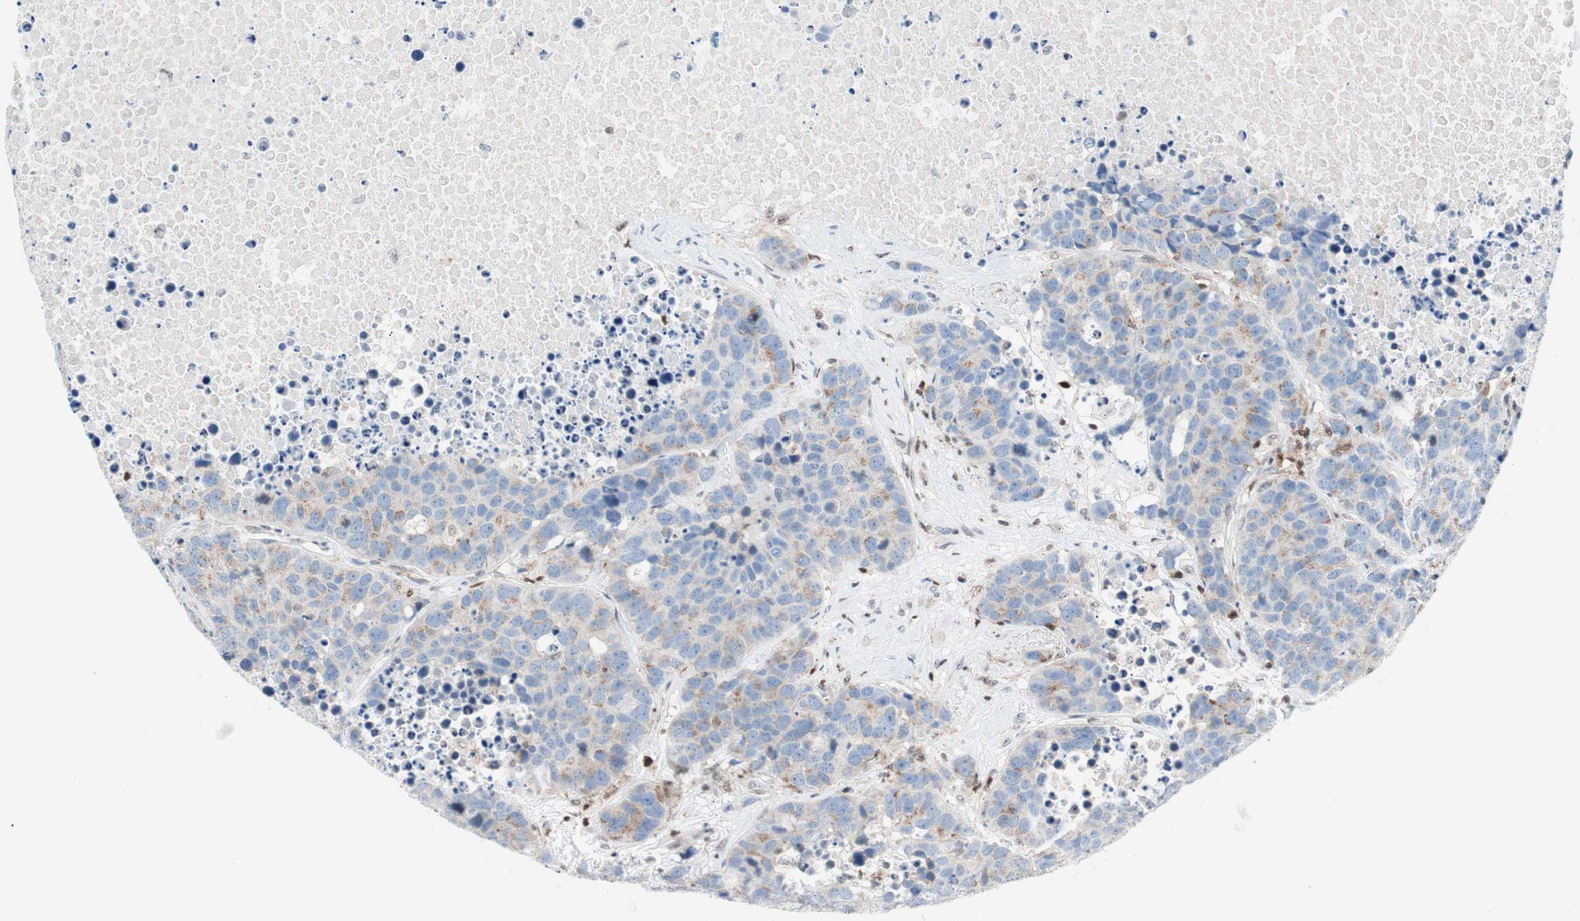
{"staining": {"intensity": "moderate", "quantity": "25%-75%", "location": "cytoplasmic/membranous"}, "tissue": "carcinoid", "cell_type": "Tumor cells", "image_type": "cancer", "snomed": [{"axis": "morphology", "description": "Carcinoid, malignant, NOS"}, {"axis": "topography", "description": "Lung"}], "caption": "Human carcinoid stained with a protein marker exhibits moderate staining in tumor cells.", "gene": "RGS10", "patient": {"sex": "male", "age": 60}}